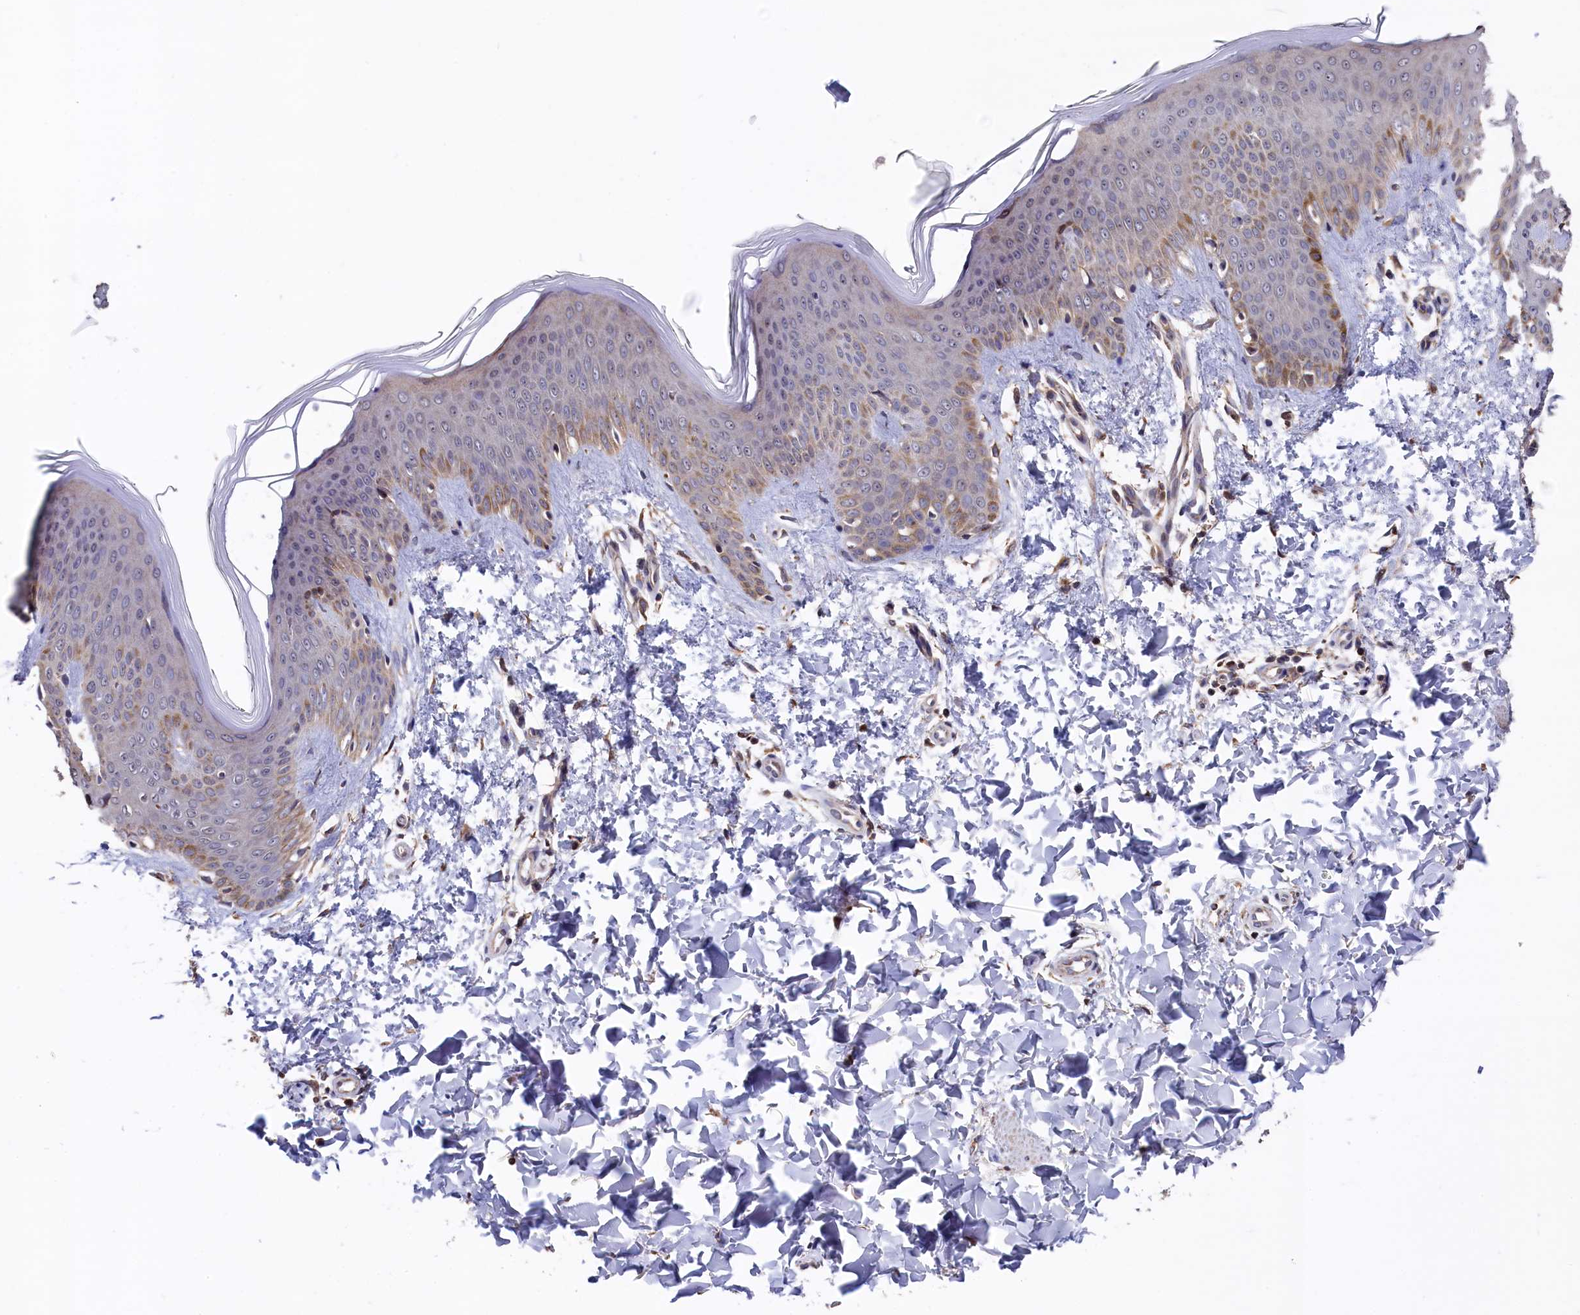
{"staining": {"intensity": "strong", "quantity": ">75%", "location": "cytoplasmic/membranous"}, "tissue": "skin", "cell_type": "Fibroblasts", "image_type": "normal", "snomed": [{"axis": "morphology", "description": "Normal tissue, NOS"}, {"axis": "topography", "description": "Skin"}], "caption": "Immunohistochemistry micrograph of unremarkable human skin stained for a protein (brown), which demonstrates high levels of strong cytoplasmic/membranous expression in about >75% of fibroblasts.", "gene": "SLC12A4", "patient": {"sex": "male", "age": 36}}